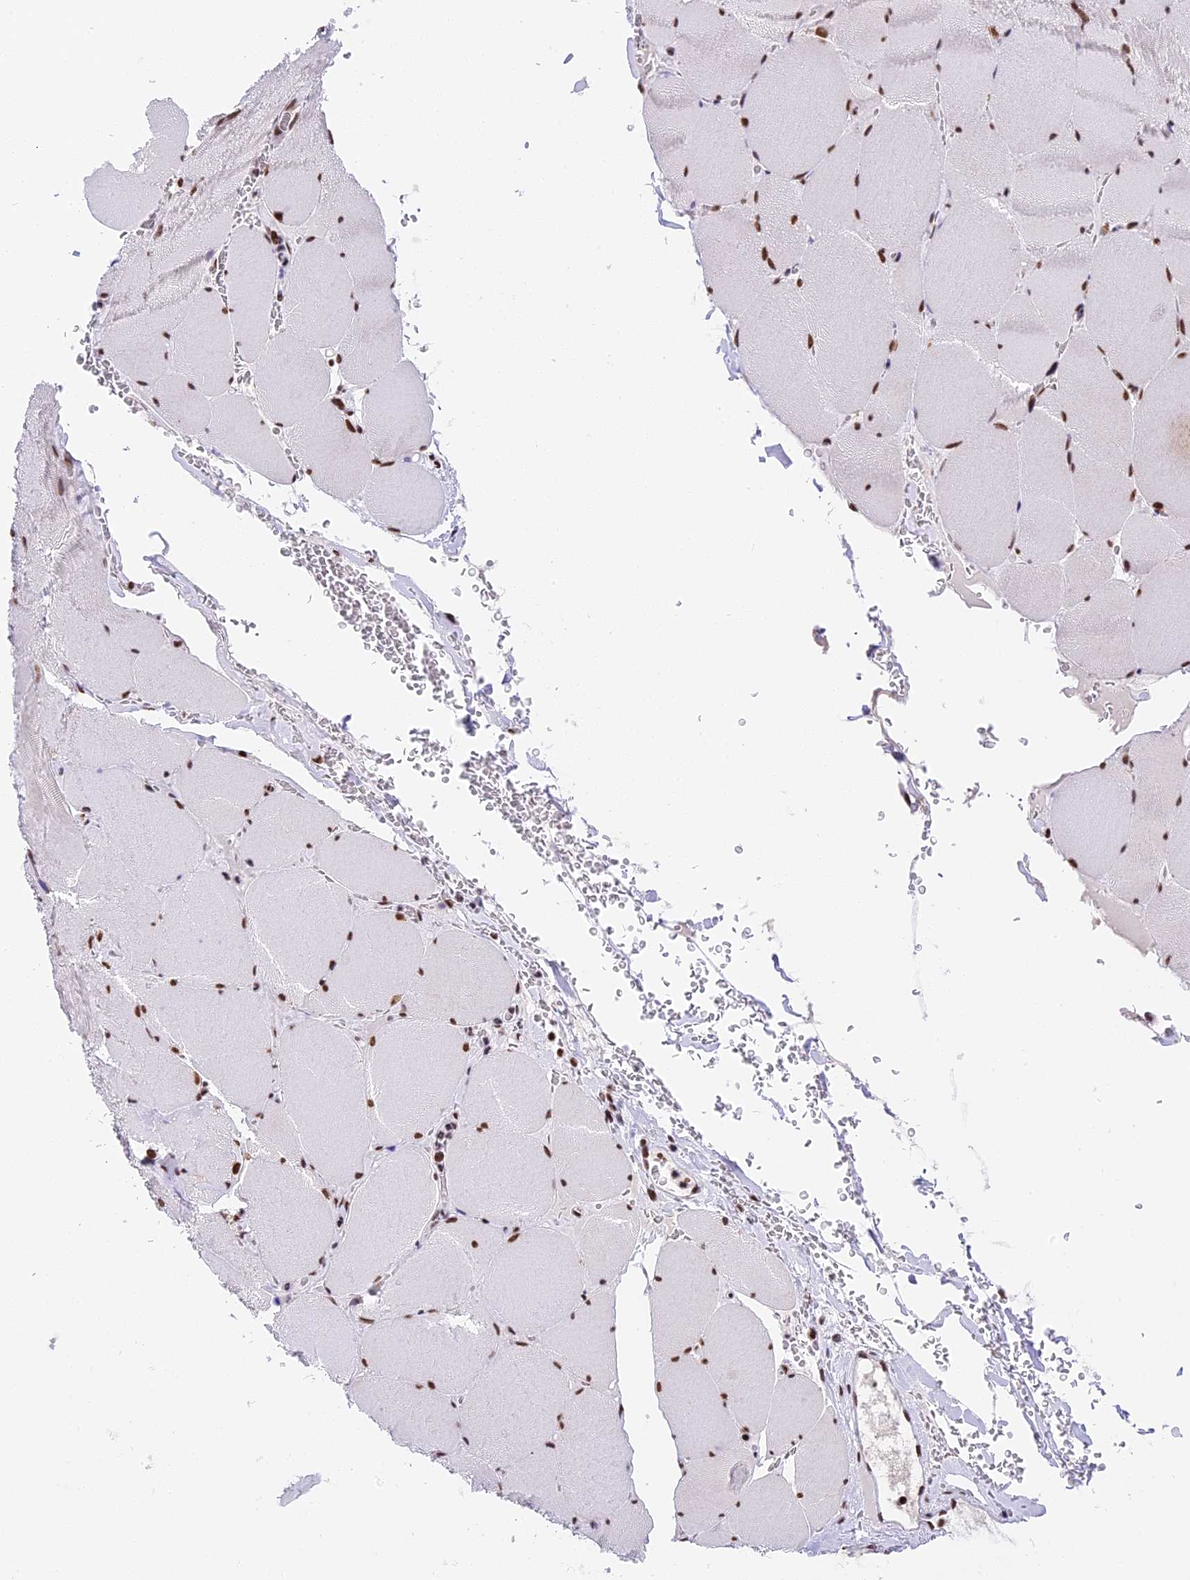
{"staining": {"intensity": "strong", "quantity": ">75%", "location": "nuclear"}, "tissue": "skeletal muscle", "cell_type": "Myocytes", "image_type": "normal", "snomed": [{"axis": "morphology", "description": "Normal tissue, NOS"}, {"axis": "topography", "description": "Skeletal muscle"}, {"axis": "topography", "description": "Head-Neck"}], "caption": "Brown immunohistochemical staining in benign human skeletal muscle demonstrates strong nuclear positivity in approximately >75% of myocytes.", "gene": "SBNO1", "patient": {"sex": "male", "age": 66}}